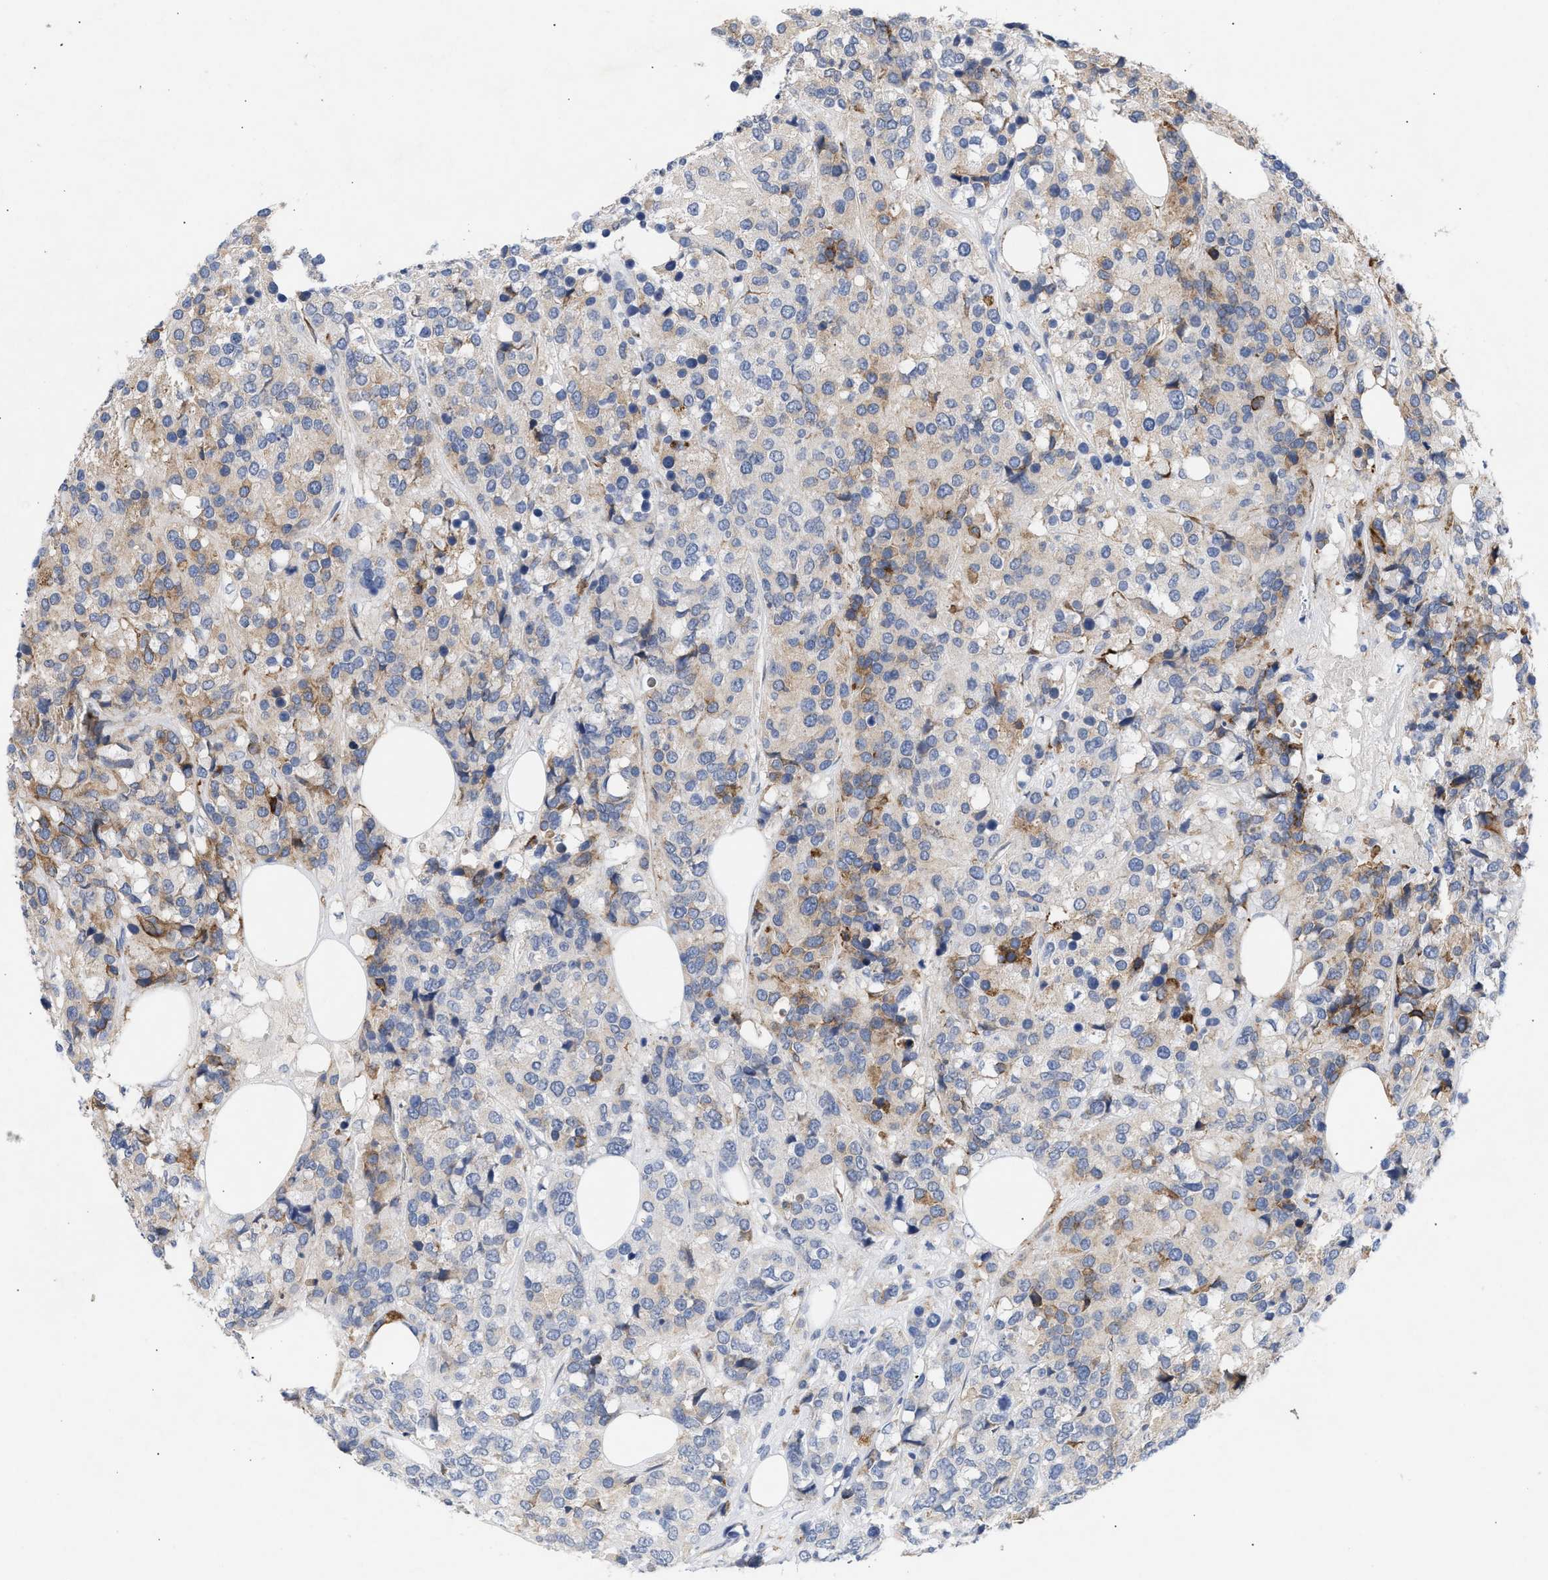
{"staining": {"intensity": "weak", "quantity": "<25%", "location": "cytoplasmic/membranous"}, "tissue": "breast cancer", "cell_type": "Tumor cells", "image_type": "cancer", "snomed": [{"axis": "morphology", "description": "Lobular carcinoma"}, {"axis": "topography", "description": "Breast"}], "caption": "Lobular carcinoma (breast) stained for a protein using immunohistochemistry (IHC) shows no positivity tumor cells.", "gene": "SELENOM", "patient": {"sex": "female", "age": 59}}